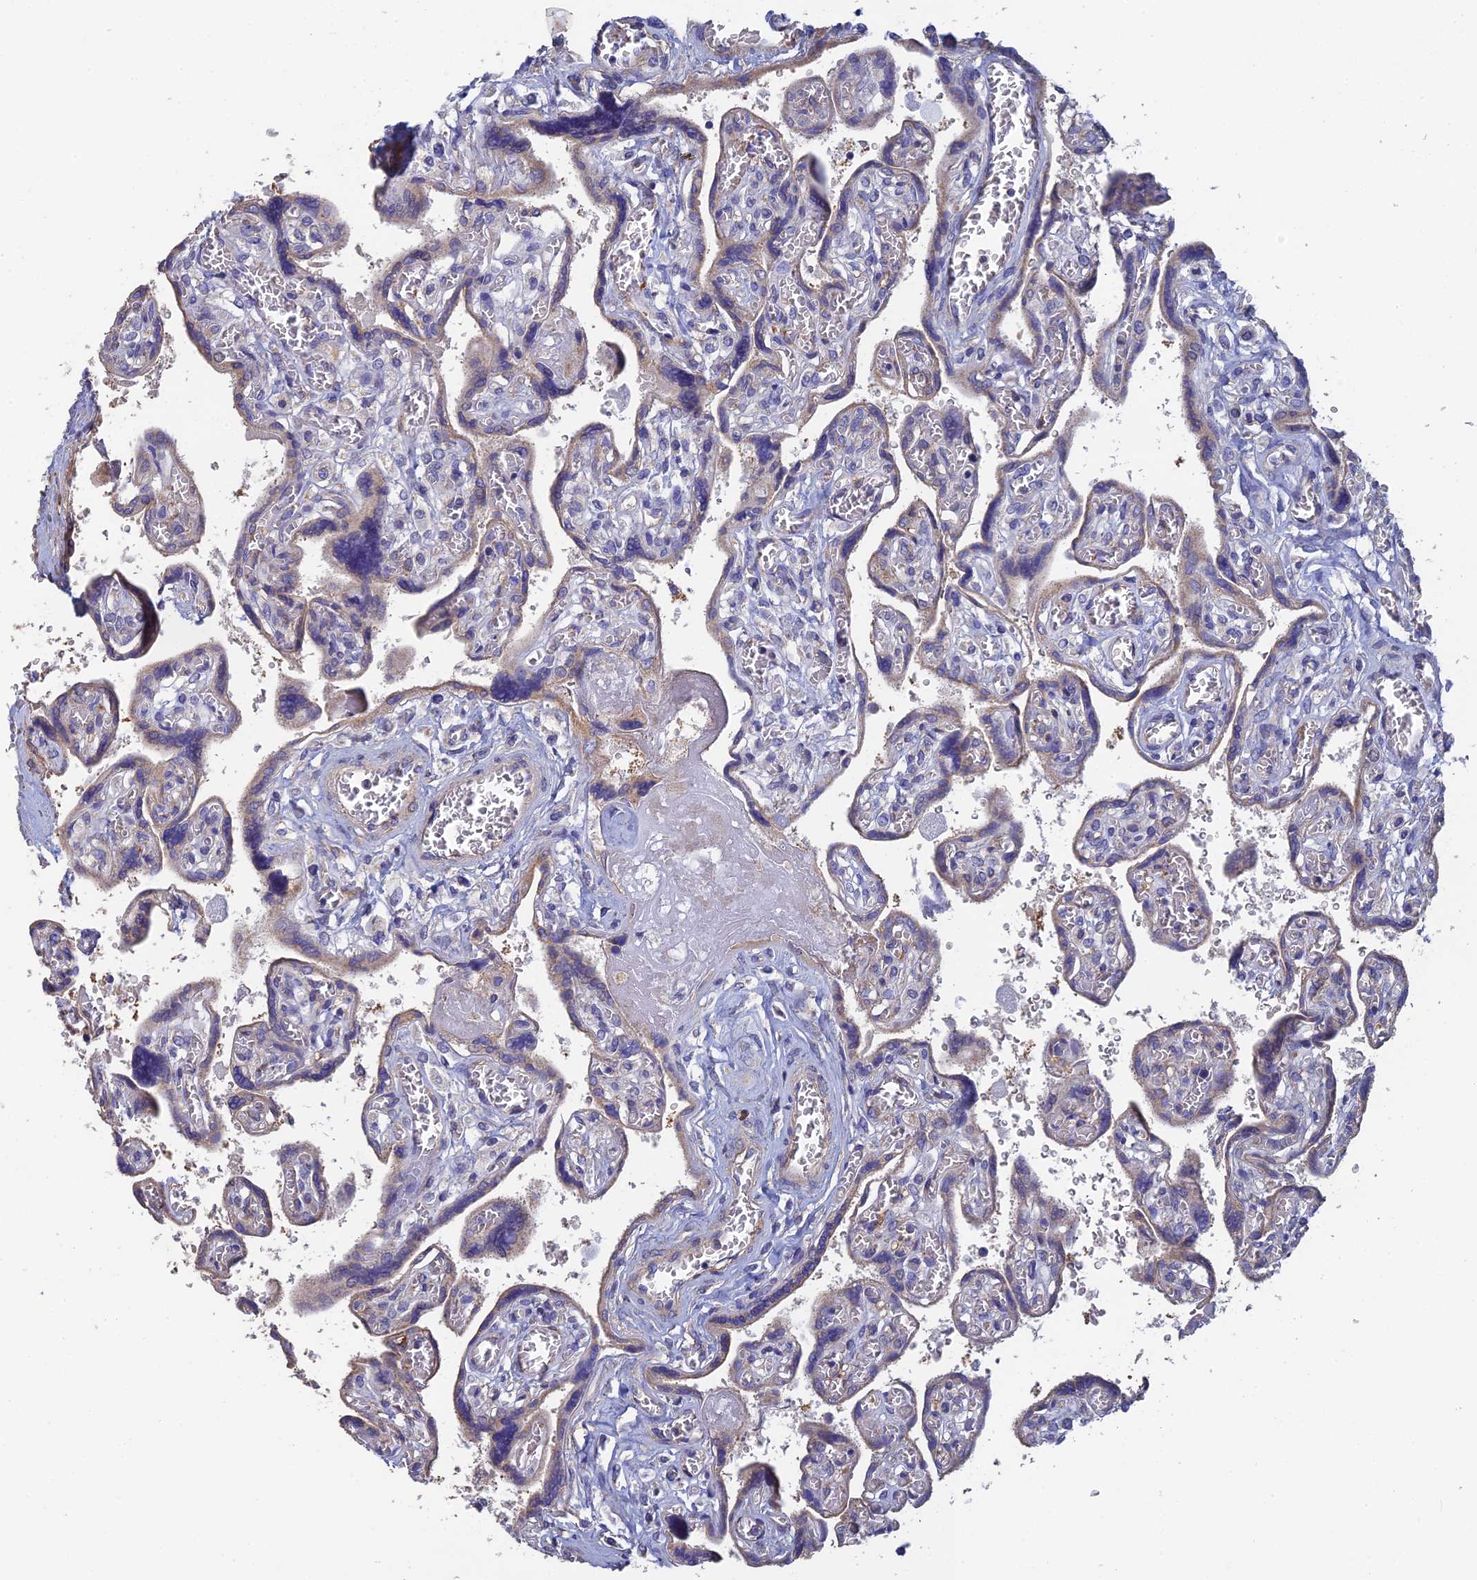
{"staining": {"intensity": "negative", "quantity": "none", "location": "none"}, "tissue": "placenta", "cell_type": "Trophoblastic cells", "image_type": "normal", "snomed": [{"axis": "morphology", "description": "Normal tissue, NOS"}, {"axis": "topography", "description": "Placenta"}], "caption": "DAB immunohistochemical staining of normal human placenta exhibits no significant expression in trophoblastic cells. (DAB immunohistochemistry (IHC) with hematoxylin counter stain).", "gene": "PCDHA5", "patient": {"sex": "female", "age": 39}}